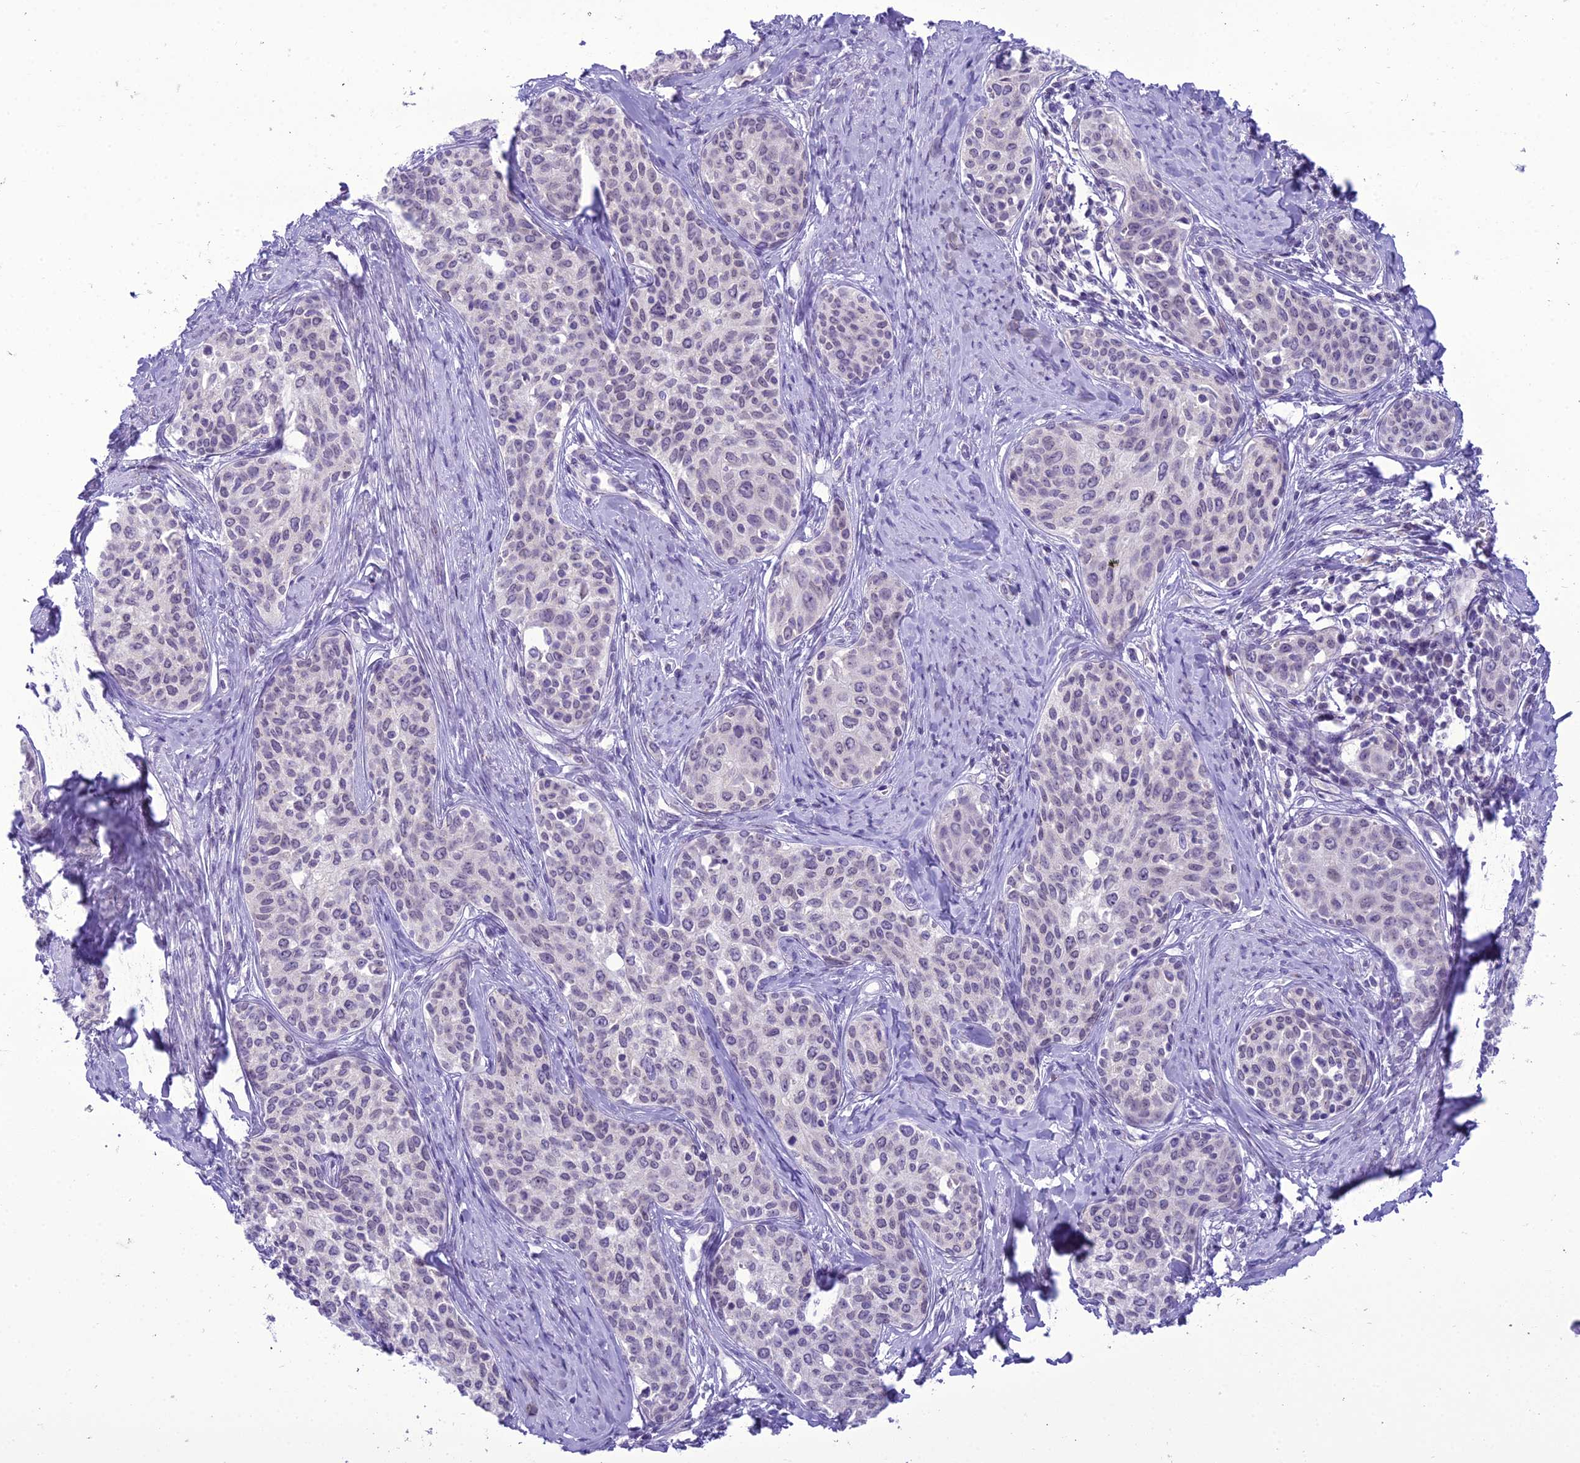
{"staining": {"intensity": "negative", "quantity": "none", "location": "none"}, "tissue": "cervical cancer", "cell_type": "Tumor cells", "image_type": "cancer", "snomed": [{"axis": "morphology", "description": "Squamous cell carcinoma, NOS"}, {"axis": "morphology", "description": "Adenocarcinoma, NOS"}, {"axis": "topography", "description": "Cervix"}], "caption": "Immunohistochemical staining of squamous cell carcinoma (cervical) demonstrates no significant positivity in tumor cells.", "gene": "B9D2", "patient": {"sex": "female", "age": 52}}